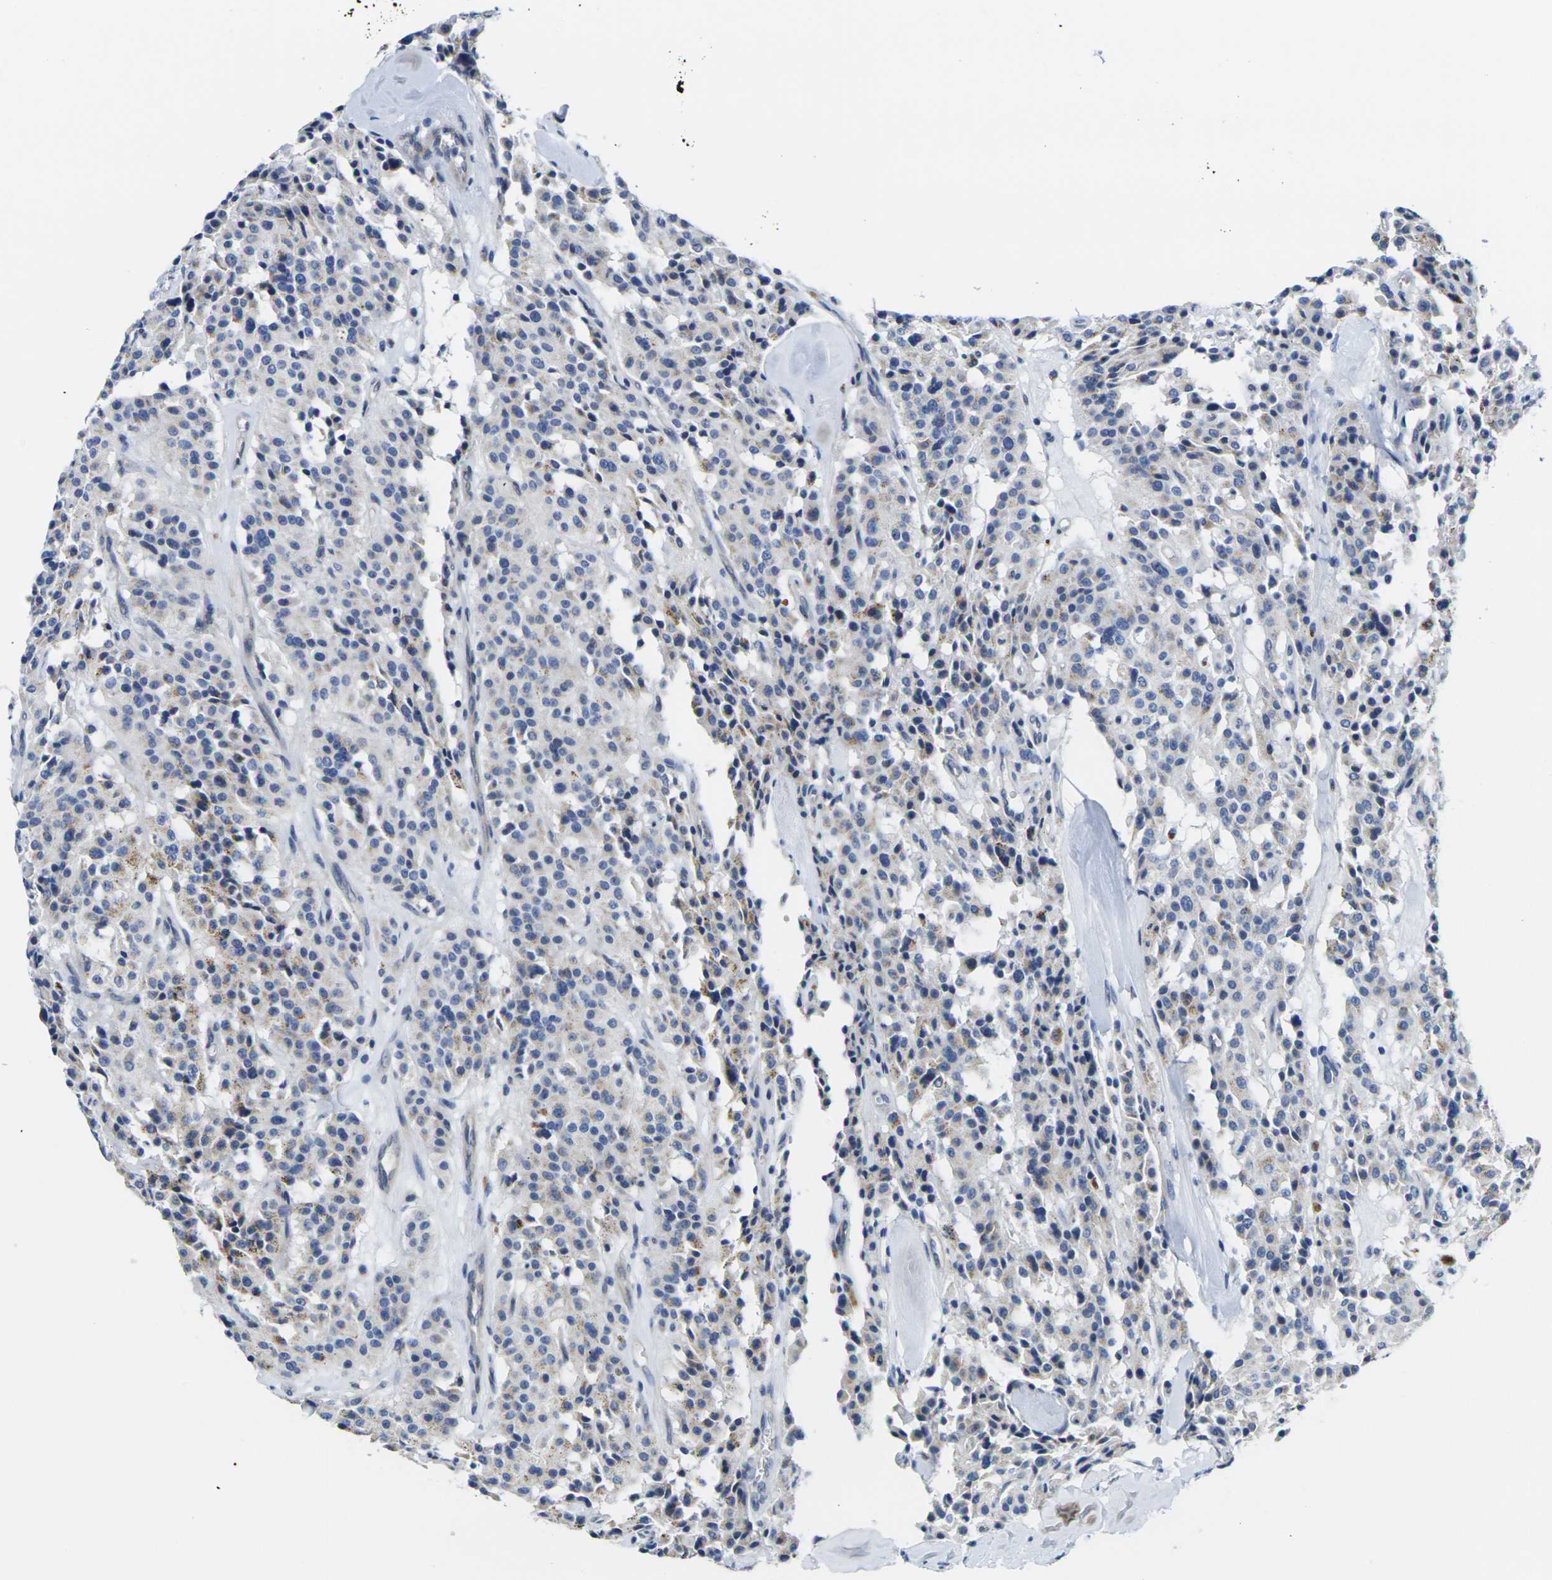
{"staining": {"intensity": "moderate", "quantity": "<25%", "location": "cytoplasmic/membranous"}, "tissue": "carcinoid", "cell_type": "Tumor cells", "image_type": "cancer", "snomed": [{"axis": "morphology", "description": "Carcinoid, malignant, NOS"}, {"axis": "topography", "description": "Lung"}], "caption": "There is low levels of moderate cytoplasmic/membranous staining in tumor cells of carcinoid, as demonstrated by immunohistochemical staining (brown color).", "gene": "CRK", "patient": {"sex": "male", "age": 30}}